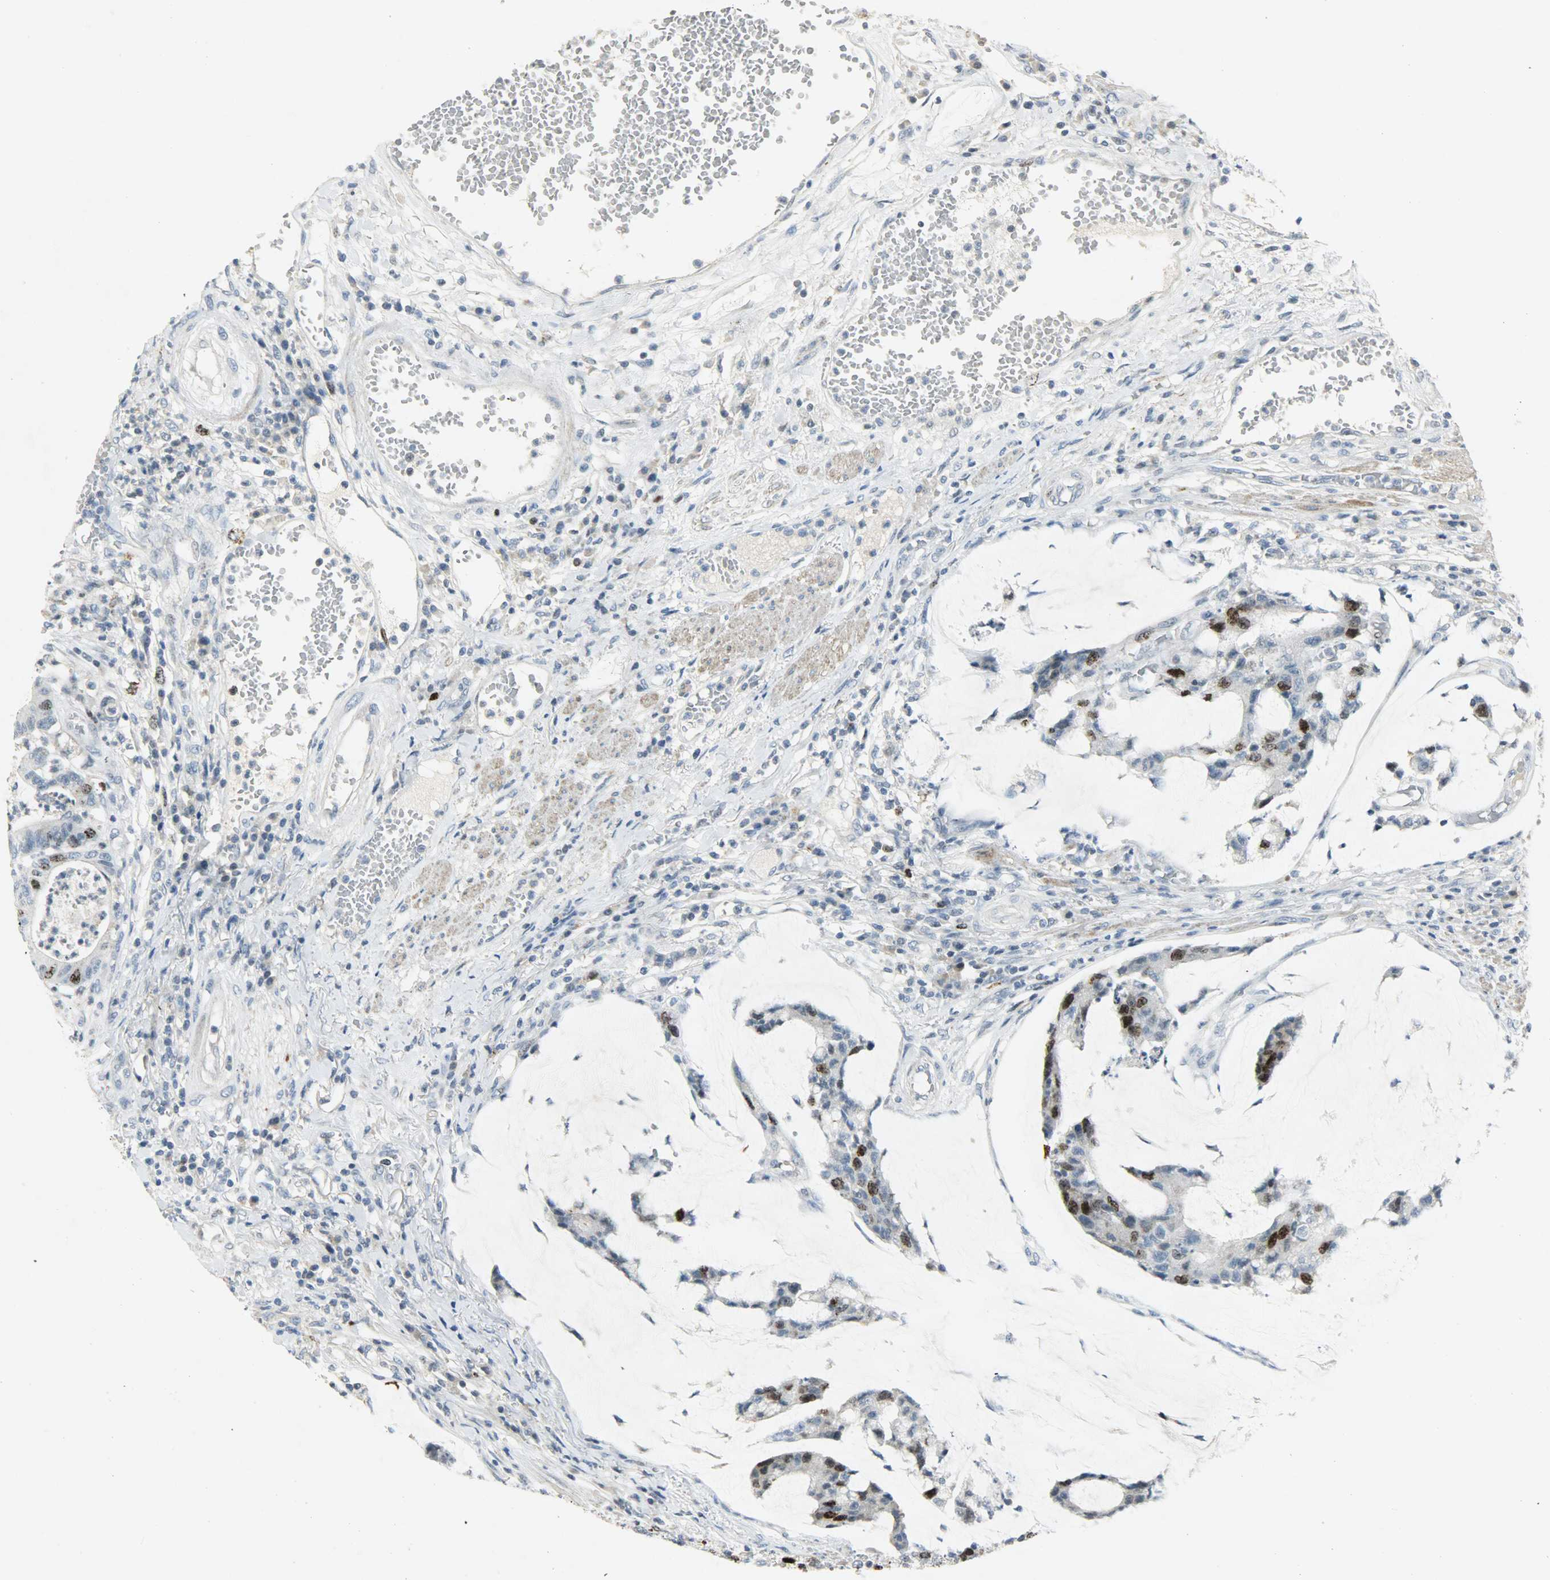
{"staining": {"intensity": "strong", "quantity": "25%-75%", "location": "nuclear"}, "tissue": "colorectal cancer", "cell_type": "Tumor cells", "image_type": "cancer", "snomed": [{"axis": "morphology", "description": "Adenocarcinoma, NOS"}, {"axis": "topography", "description": "Colon"}], "caption": "This micrograph displays immunohistochemistry staining of colorectal cancer (adenocarcinoma), with high strong nuclear staining in approximately 25%-75% of tumor cells.", "gene": "AURKB", "patient": {"sex": "female", "age": 84}}